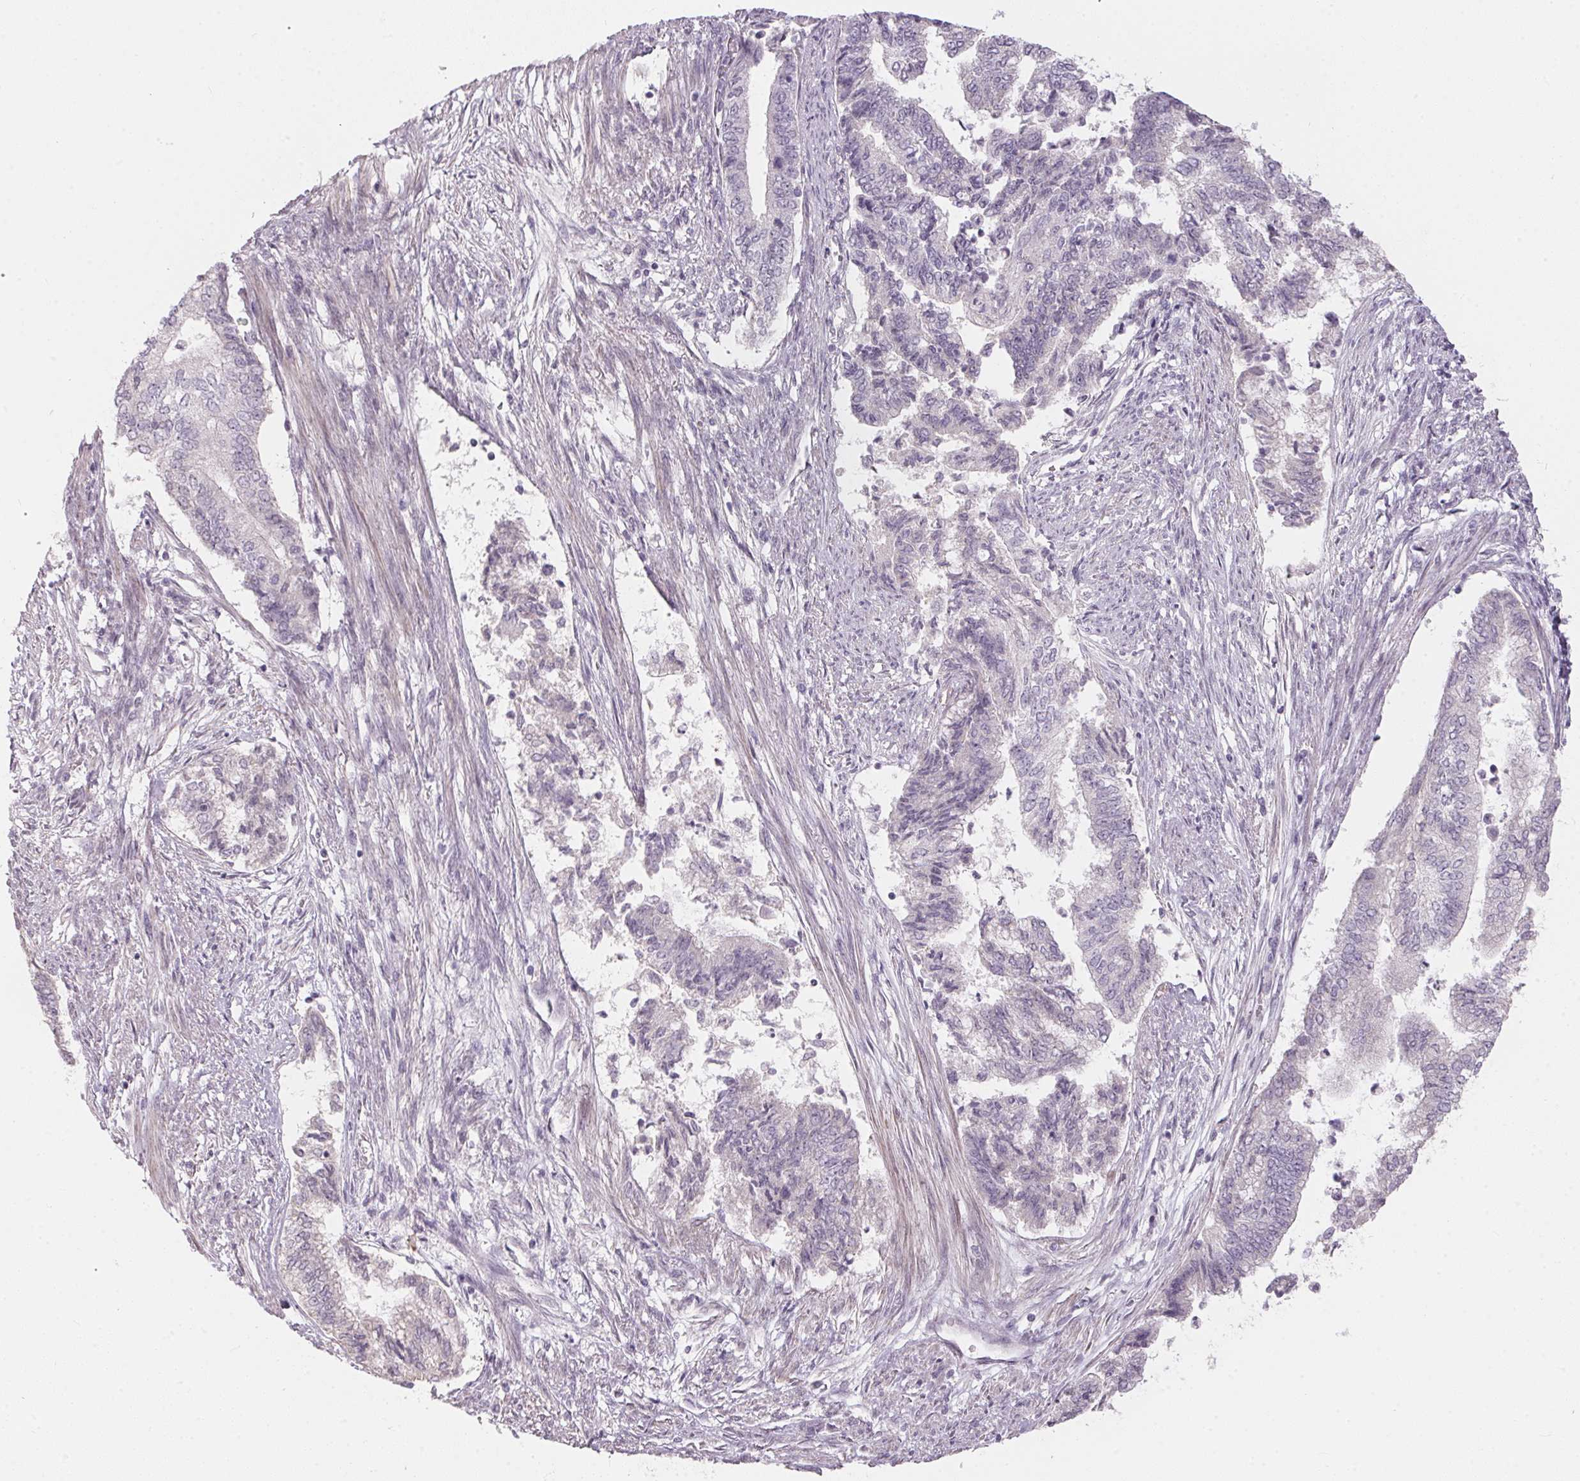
{"staining": {"intensity": "negative", "quantity": "none", "location": "none"}, "tissue": "endometrial cancer", "cell_type": "Tumor cells", "image_type": "cancer", "snomed": [{"axis": "morphology", "description": "Adenocarcinoma, NOS"}, {"axis": "topography", "description": "Endometrium"}], "caption": "Immunohistochemical staining of endometrial cancer exhibits no significant expression in tumor cells. Nuclei are stained in blue.", "gene": "GDAP1L1", "patient": {"sex": "female", "age": 65}}